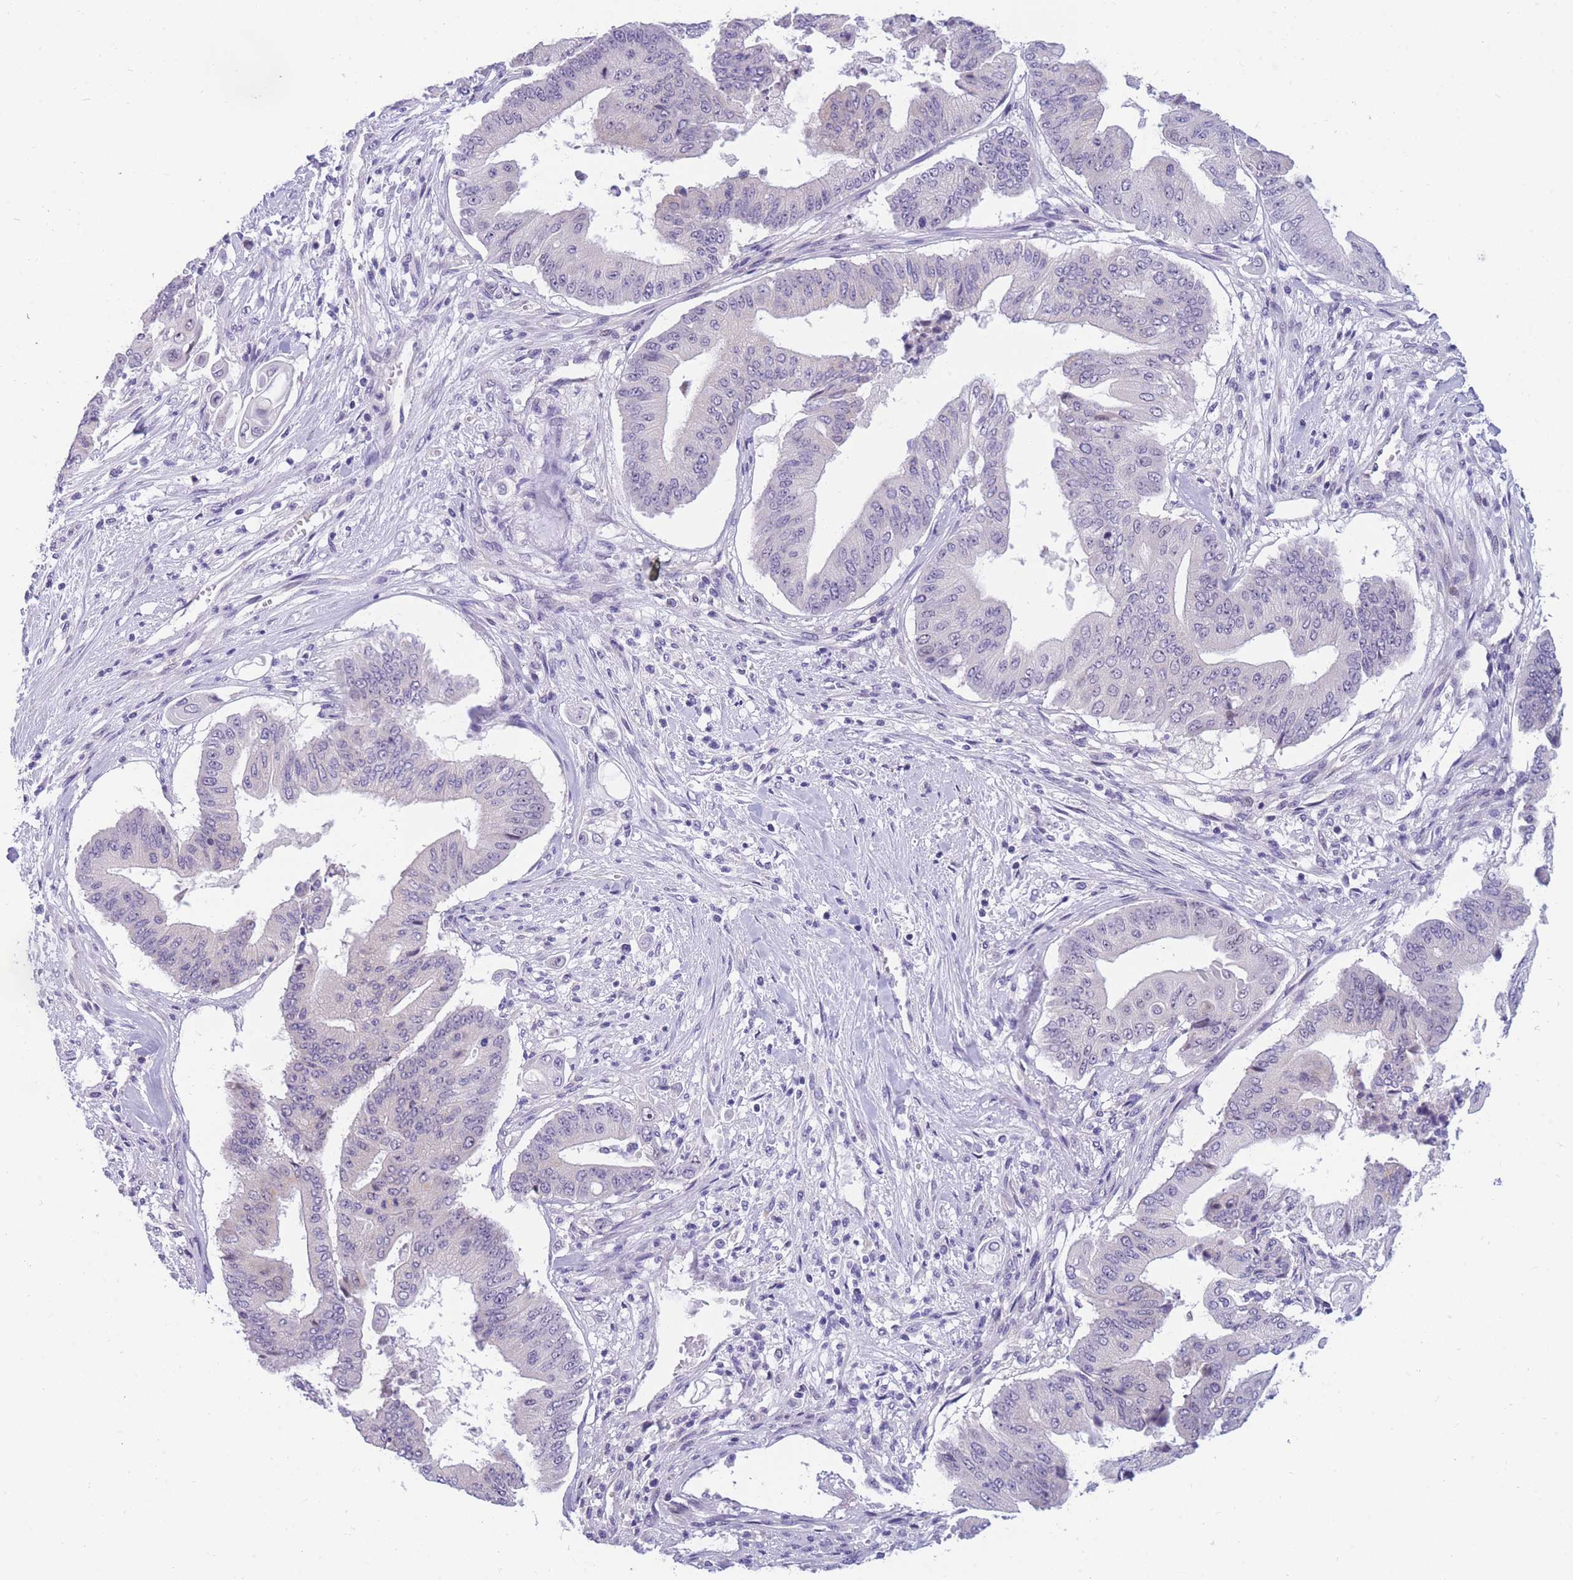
{"staining": {"intensity": "negative", "quantity": "none", "location": "none"}, "tissue": "pancreatic cancer", "cell_type": "Tumor cells", "image_type": "cancer", "snomed": [{"axis": "morphology", "description": "Adenocarcinoma, NOS"}, {"axis": "topography", "description": "Pancreas"}], "caption": "Immunohistochemistry (IHC) of human pancreatic cancer exhibits no staining in tumor cells. (DAB (3,3'-diaminobenzidine) immunohistochemistry, high magnification).", "gene": "DDX49", "patient": {"sex": "female", "age": 77}}